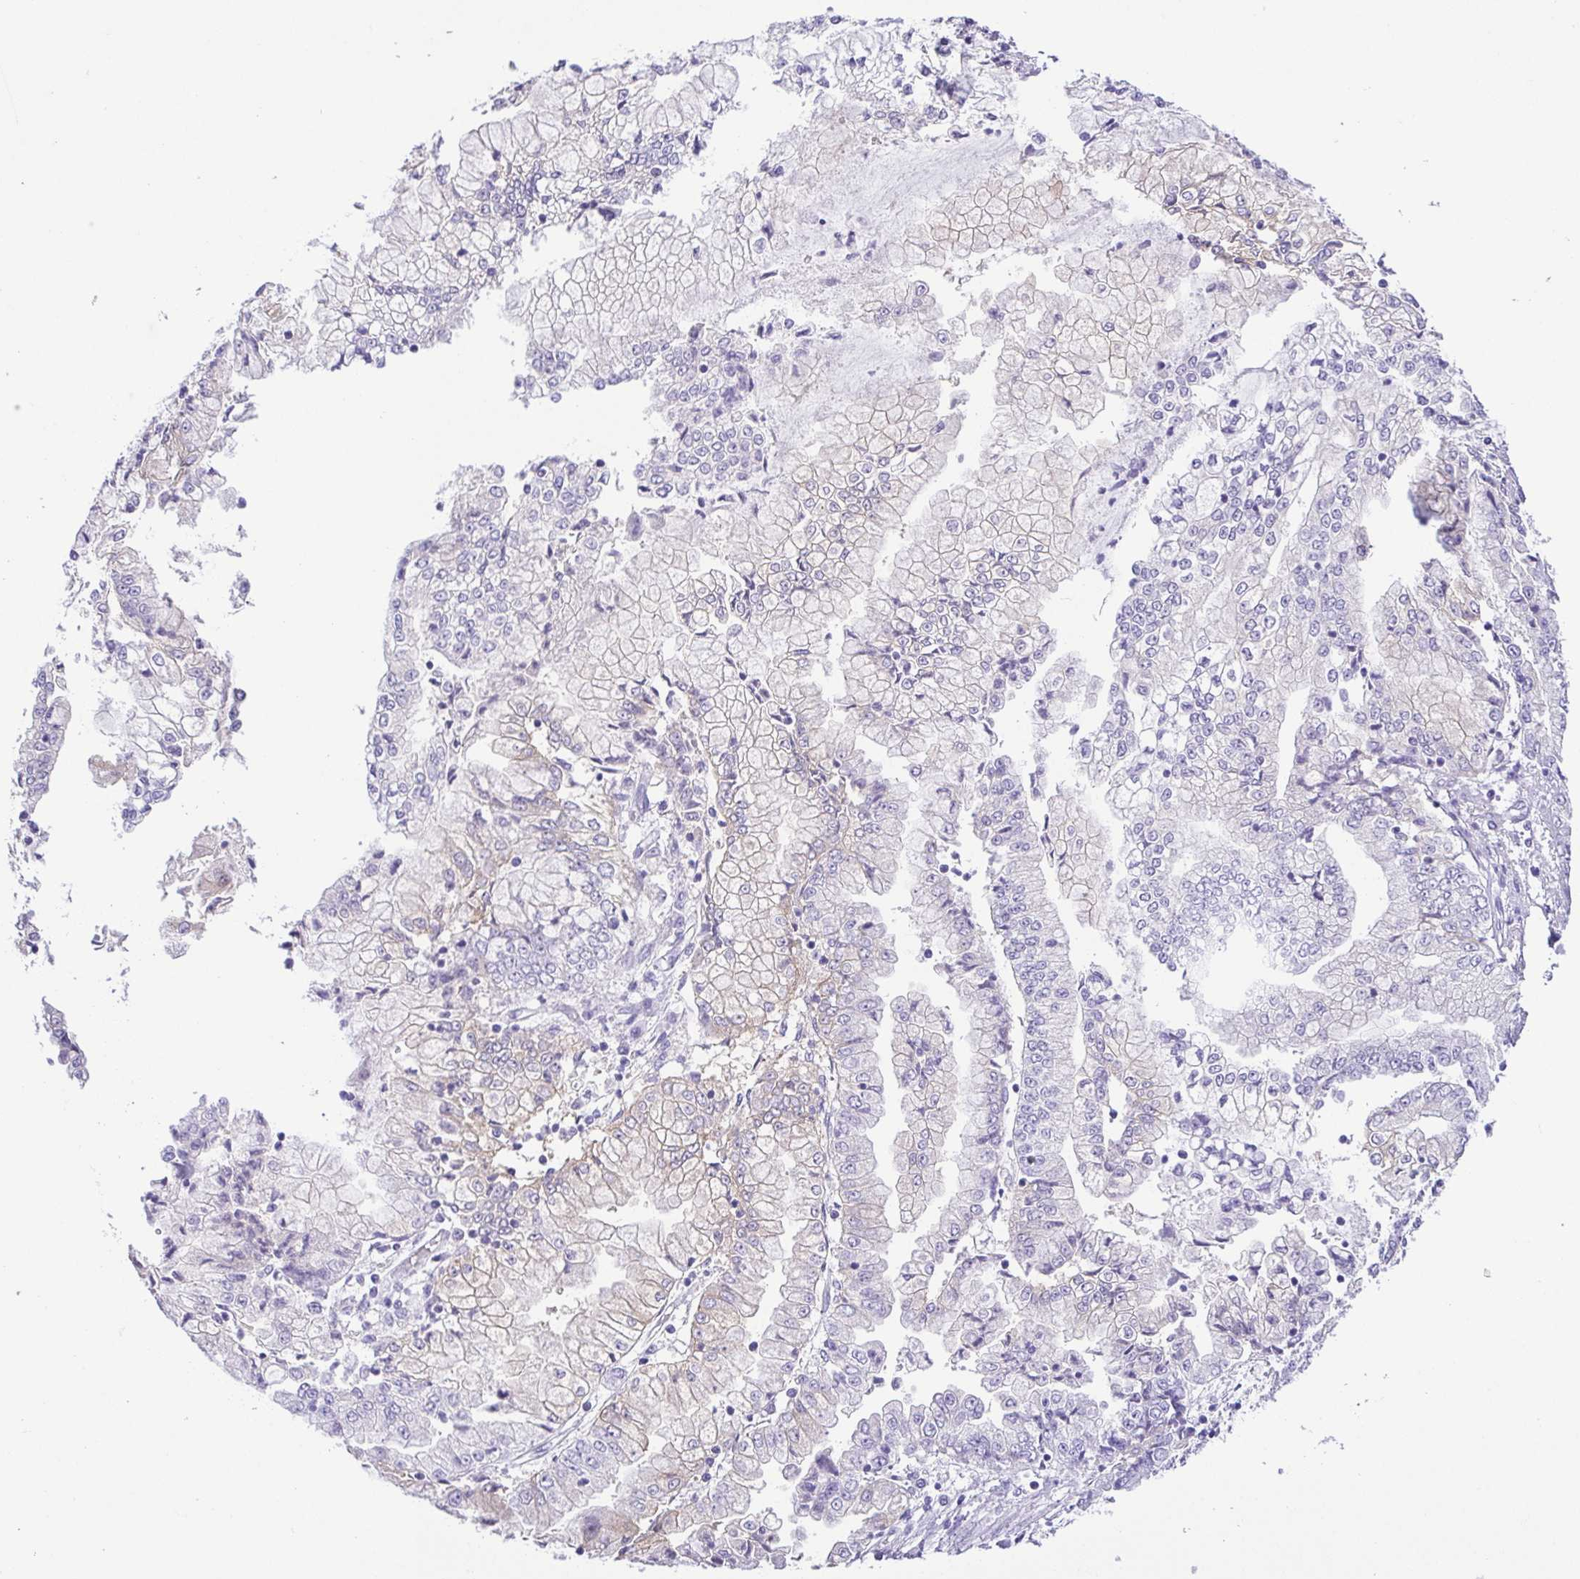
{"staining": {"intensity": "negative", "quantity": "none", "location": "none"}, "tissue": "stomach cancer", "cell_type": "Tumor cells", "image_type": "cancer", "snomed": [{"axis": "morphology", "description": "Adenocarcinoma, NOS"}, {"axis": "topography", "description": "Stomach, upper"}], "caption": "Protein analysis of stomach cancer exhibits no significant staining in tumor cells. (DAB (3,3'-diaminobenzidine) IHC, high magnification).", "gene": "EPB42", "patient": {"sex": "female", "age": 74}}